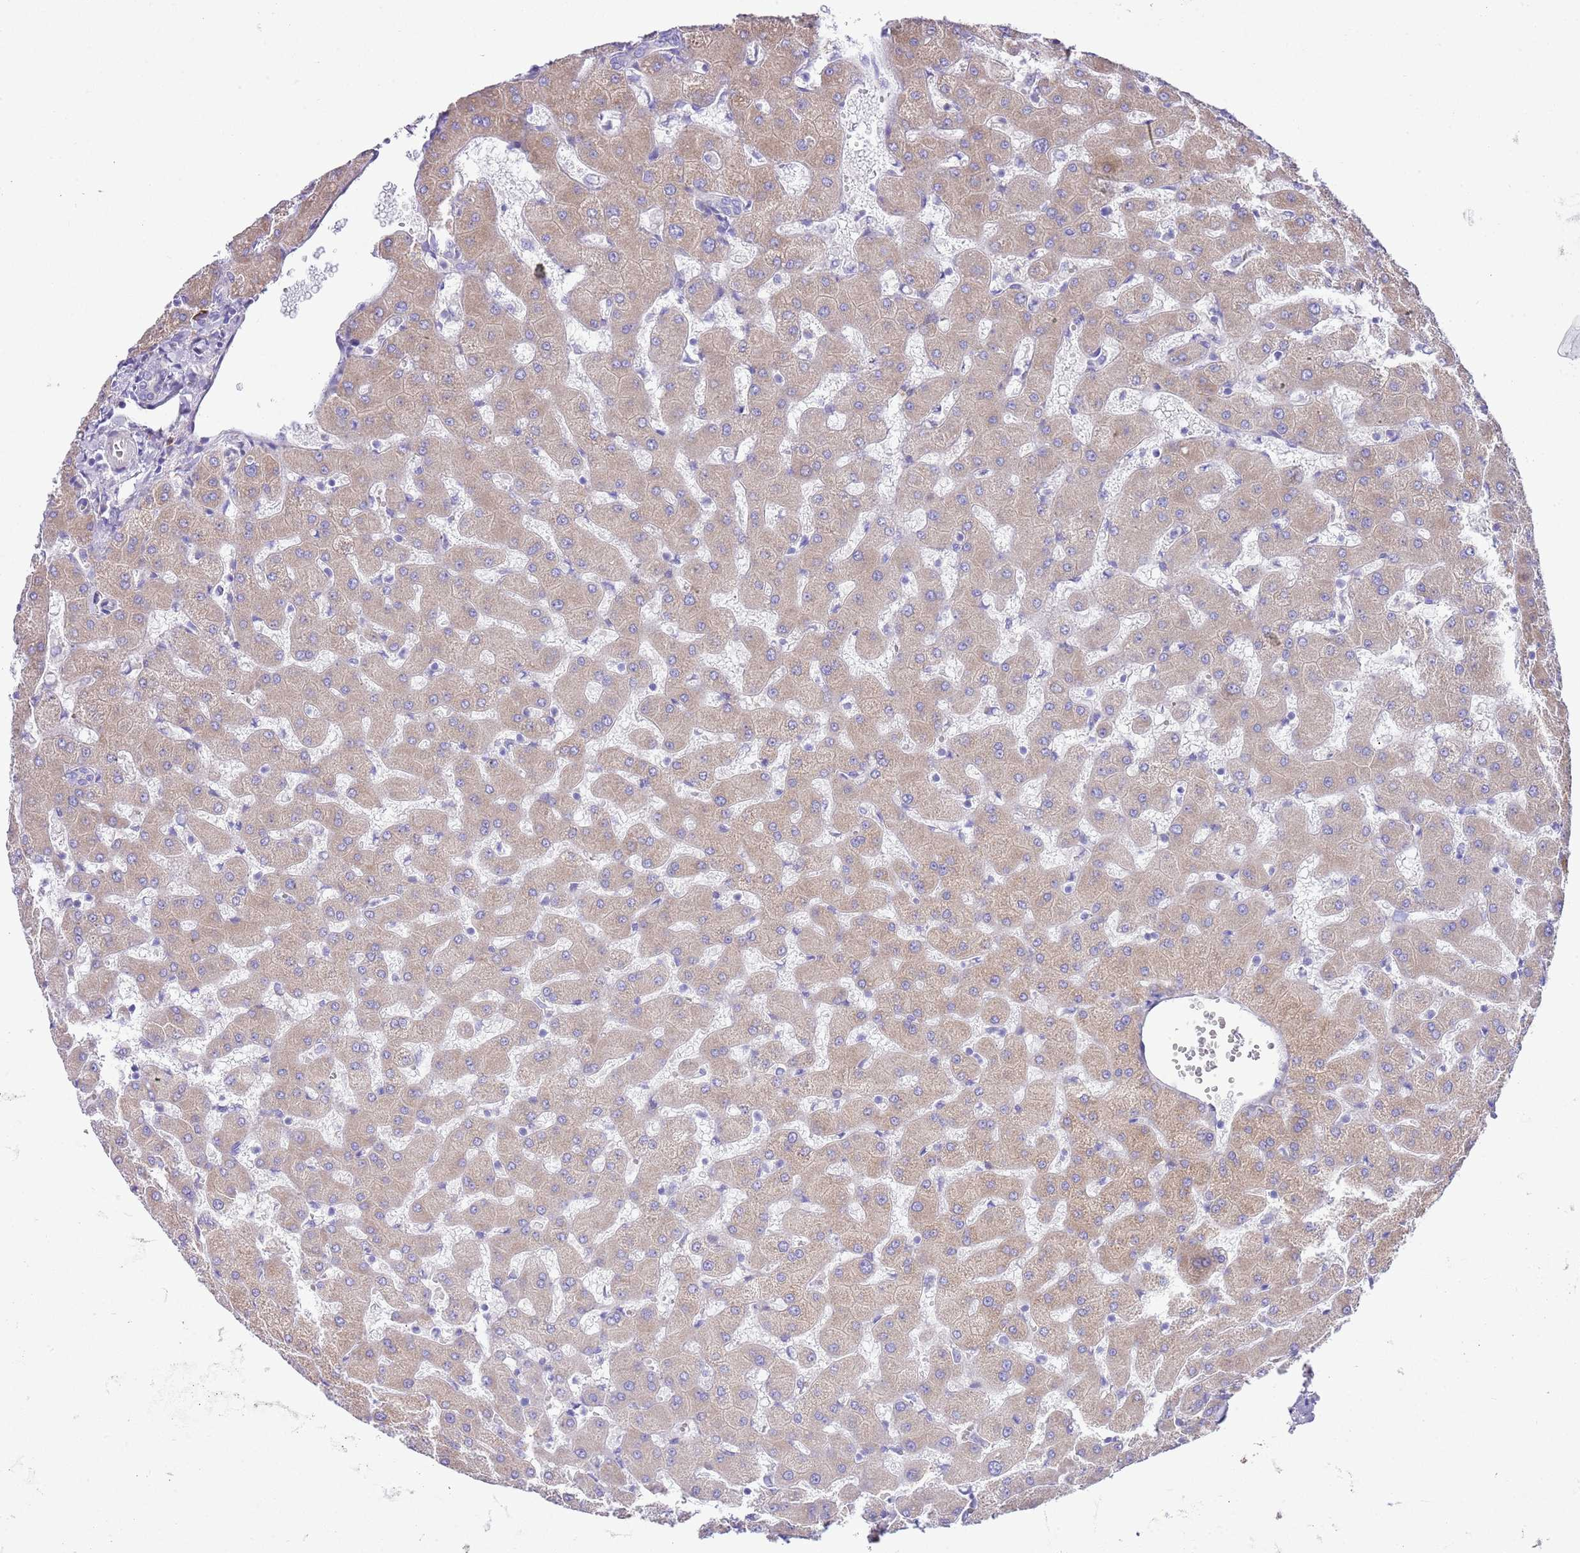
{"staining": {"intensity": "negative", "quantity": "none", "location": "none"}, "tissue": "liver", "cell_type": "Cholangiocytes", "image_type": "normal", "snomed": [{"axis": "morphology", "description": "Normal tissue, NOS"}, {"axis": "topography", "description": "Liver"}], "caption": "IHC photomicrograph of benign human liver stained for a protein (brown), which exhibits no staining in cholangiocytes.", "gene": "RPS10", "patient": {"sex": "female", "age": 63}}